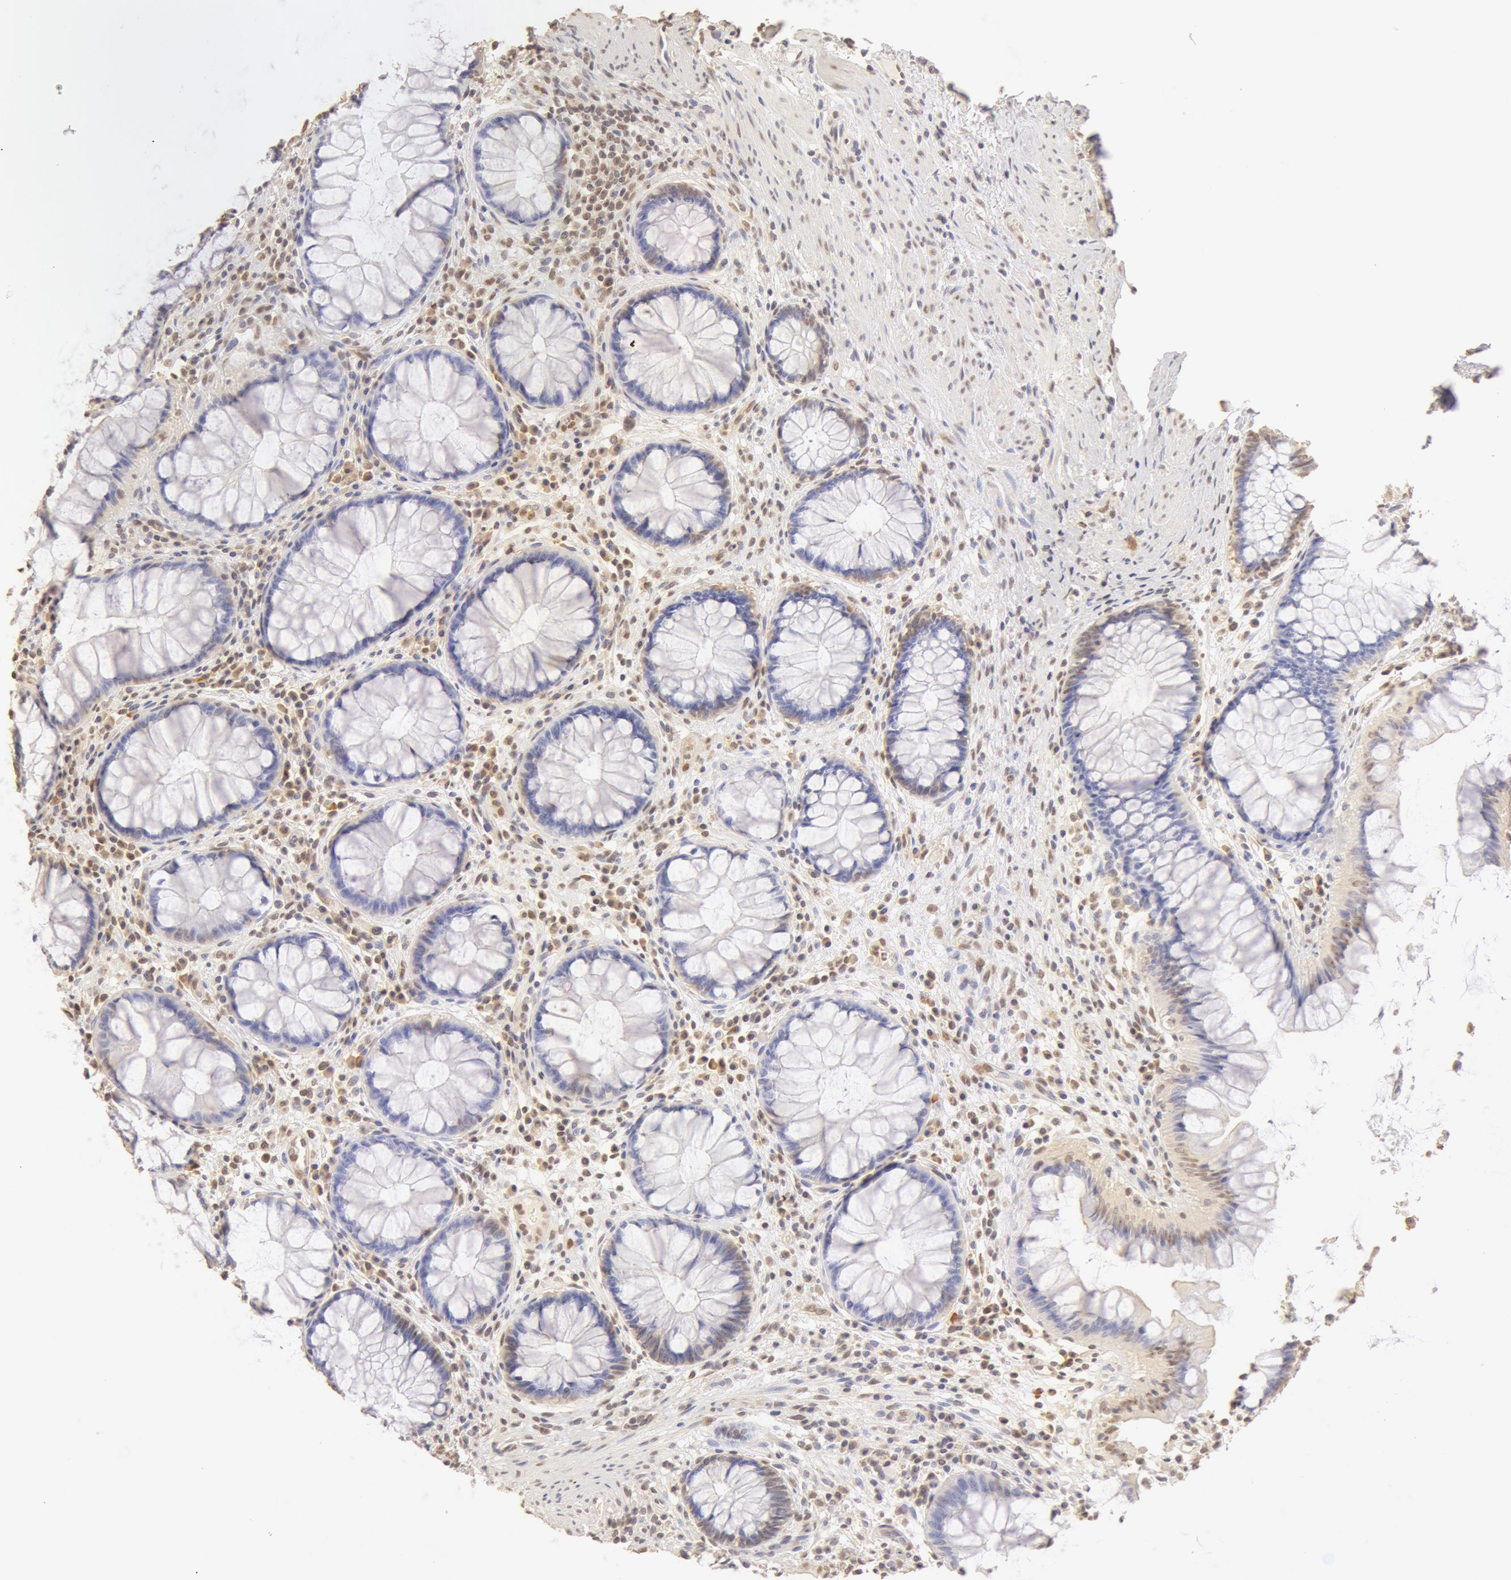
{"staining": {"intensity": "weak", "quantity": "25%-75%", "location": "cytoplasmic/membranous,nuclear"}, "tissue": "rectum", "cell_type": "Glandular cells", "image_type": "normal", "snomed": [{"axis": "morphology", "description": "Normal tissue, NOS"}, {"axis": "topography", "description": "Rectum"}], "caption": "This photomicrograph demonstrates unremarkable rectum stained with immunohistochemistry to label a protein in brown. The cytoplasmic/membranous,nuclear of glandular cells show weak positivity for the protein. Nuclei are counter-stained blue.", "gene": "SNRNP70", "patient": {"sex": "male", "age": 77}}